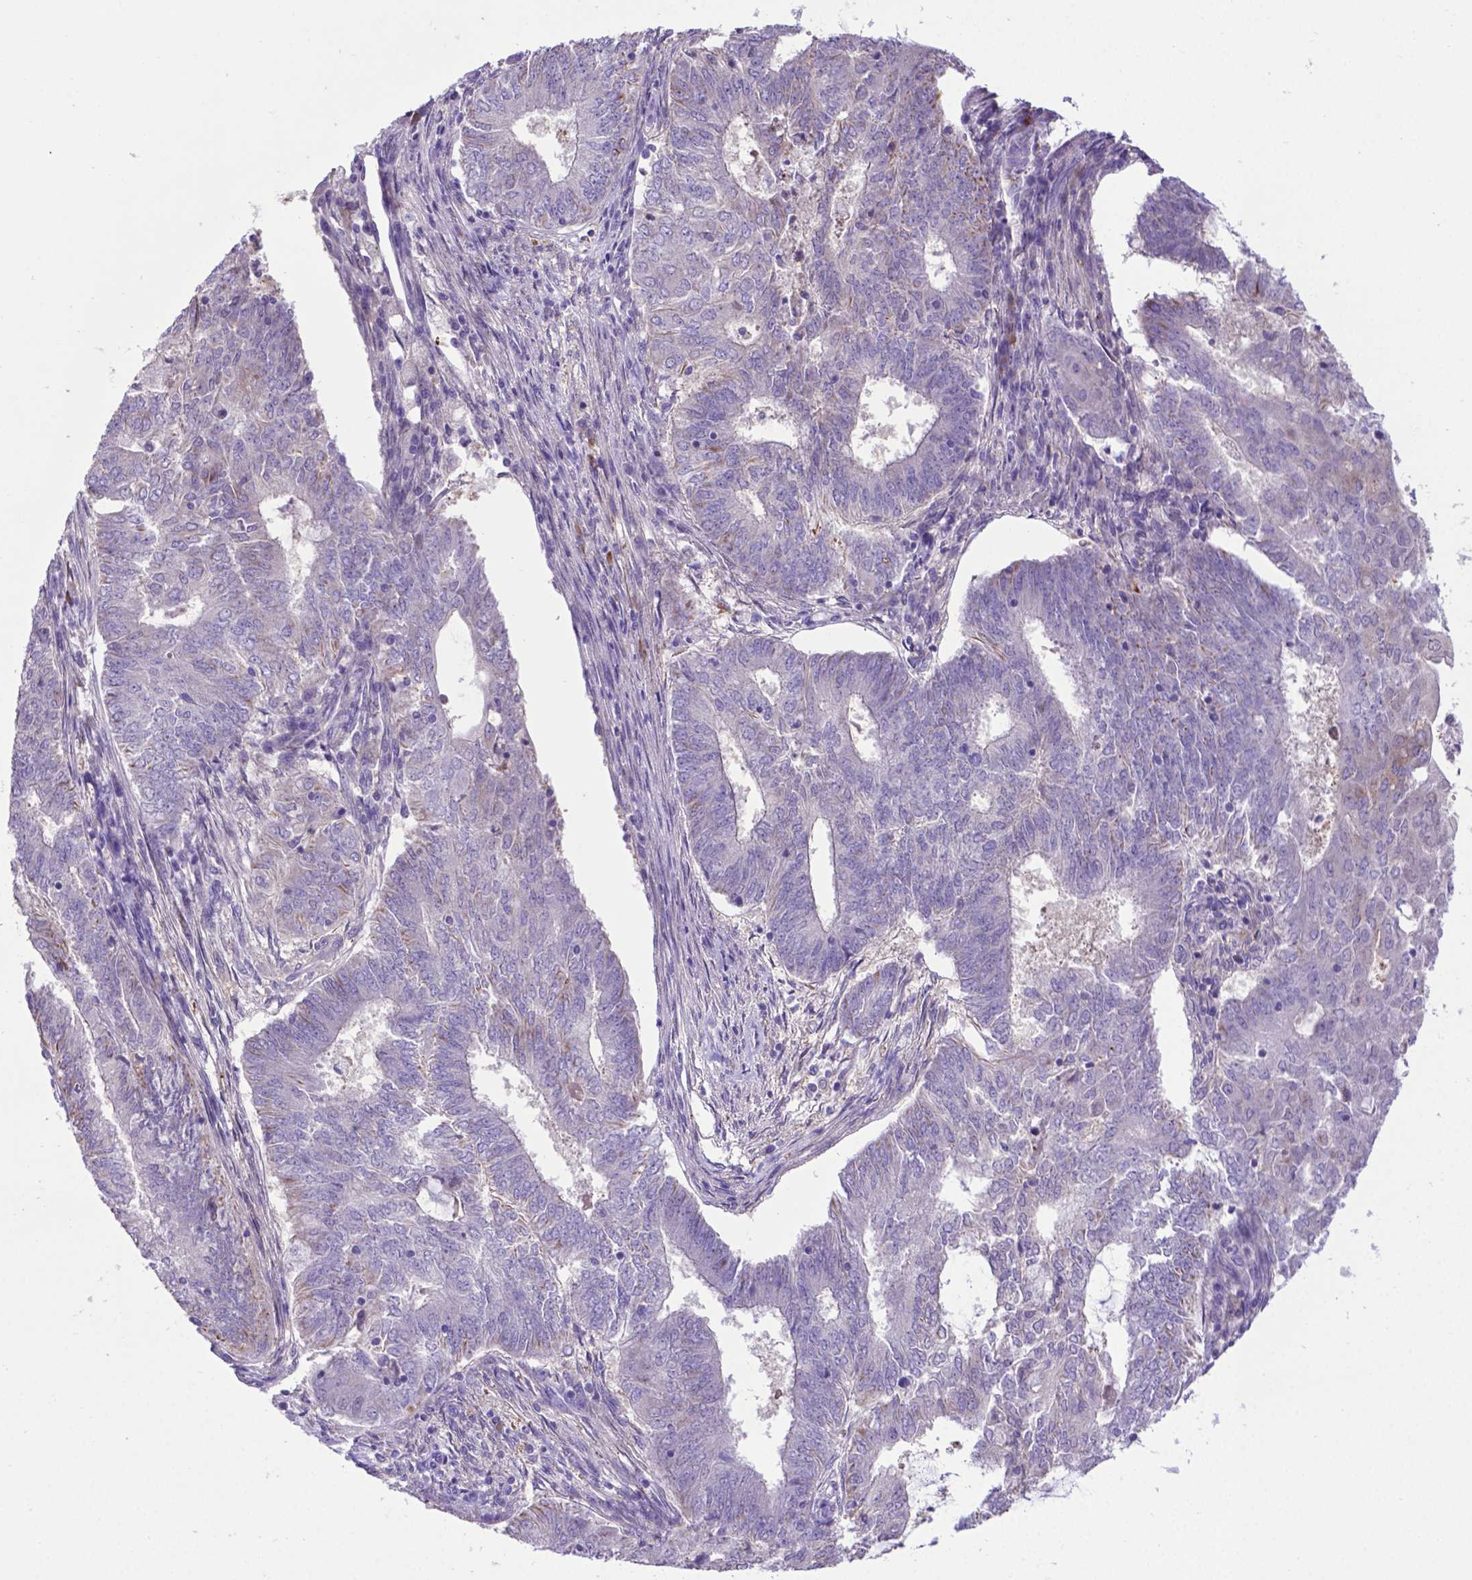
{"staining": {"intensity": "negative", "quantity": "none", "location": "none"}, "tissue": "endometrial cancer", "cell_type": "Tumor cells", "image_type": "cancer", "snomed": [{"axis": "morphology", "description": "Adenocarcinoma, NOS"}, {"axis": "topography", "description": "Endometrium"}], "caption": "Endometrial cancer was stained to show a protein in brown. There is no significant expression in tumor cells. (IHC, brightfield microscopy, high magnification).", "gene": "ADRA2B", "patient": {"sex": "female", "age": 62}}